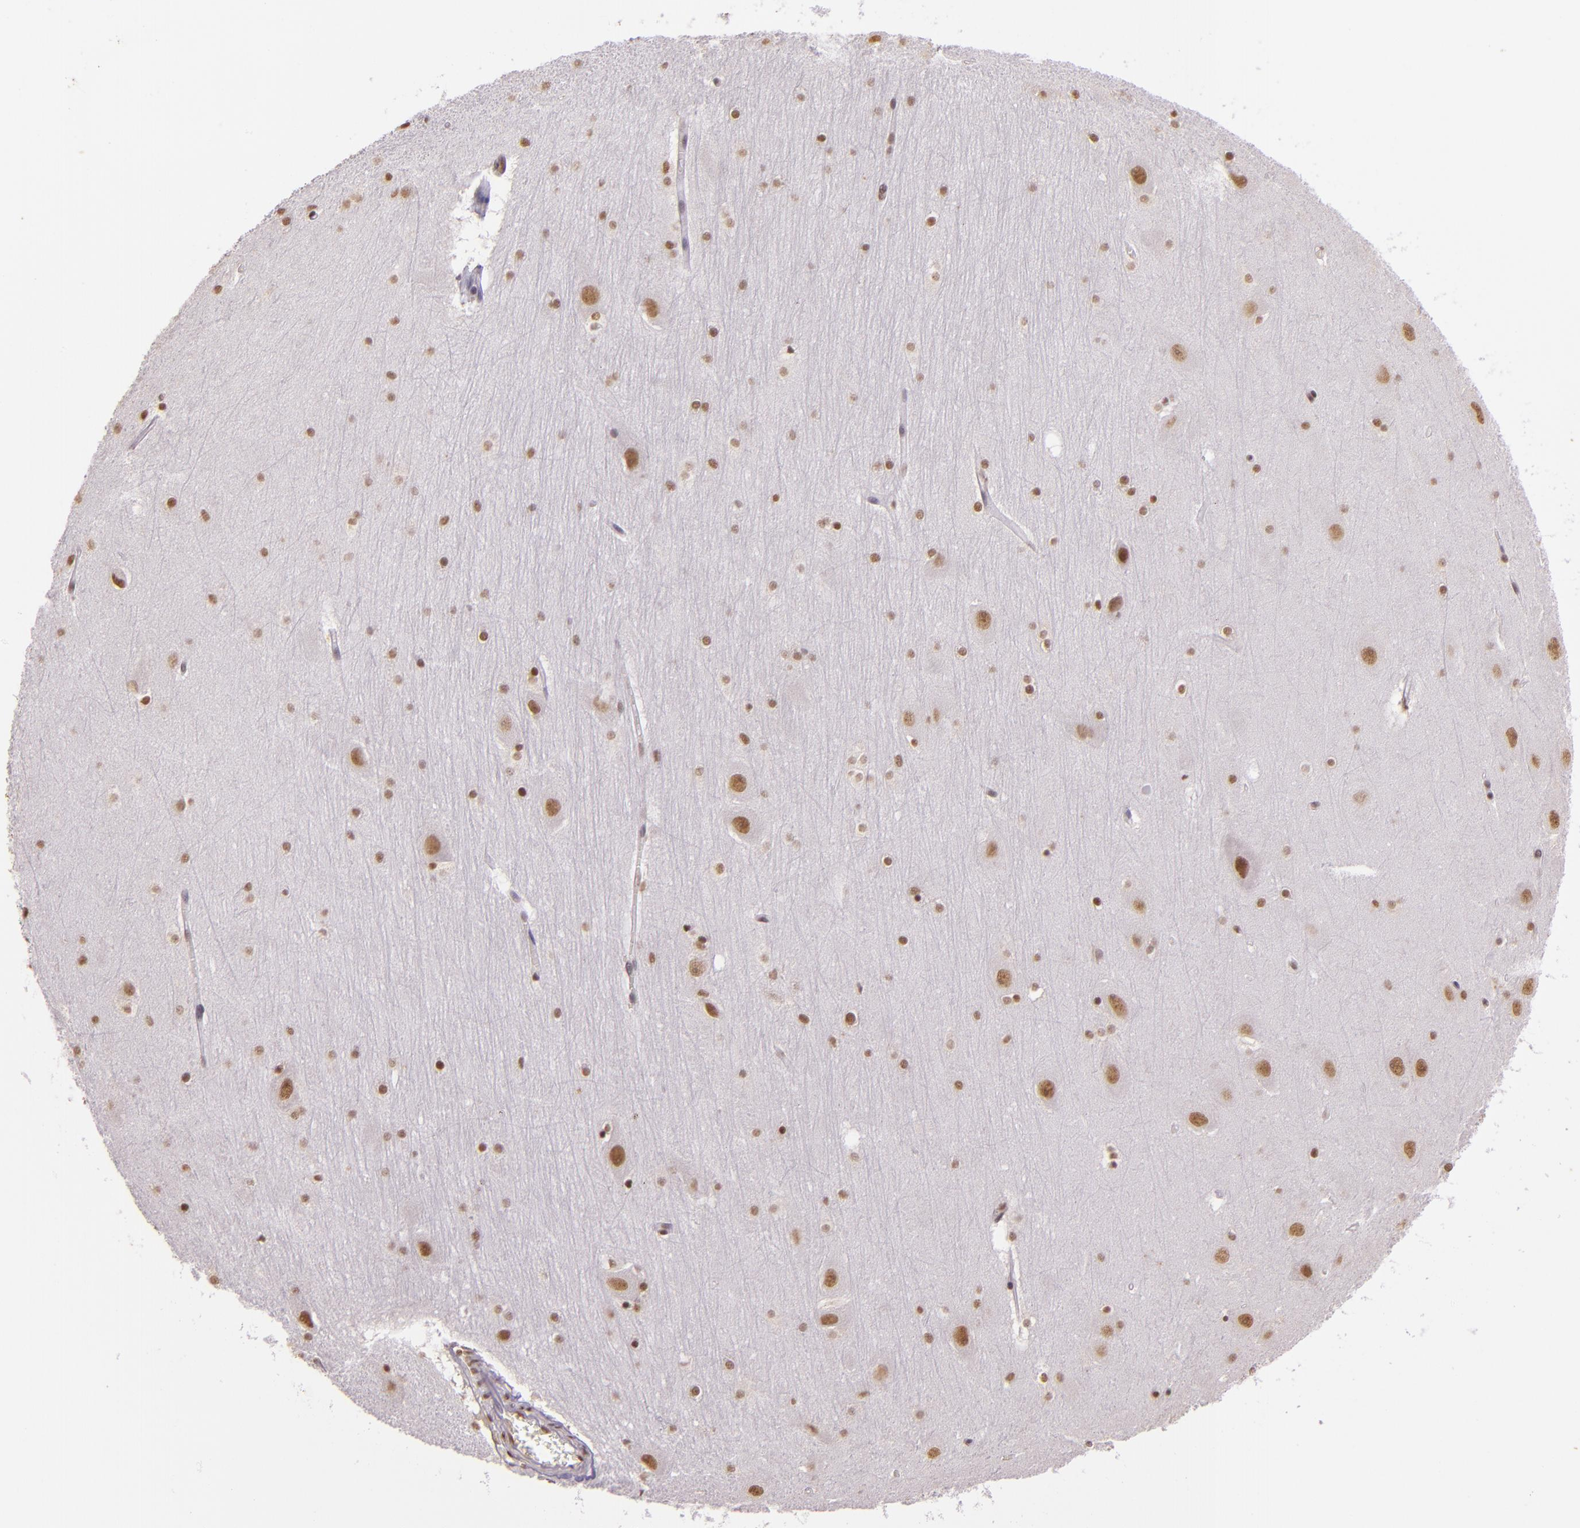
{"staining": {"intensity": "moderate", "quantity": ">75%", "location": "nuclear"}, "tissue": "hippocampus", "cell_type": "Glial cells", "image_type": "normal", "snomed": [{"axis": "morphology", "description": "Normal tissue, NOS"}, {"axis": "topography", "description": "Hippocampus"}], "caption": "Hippocampus stained for a protein exhibits moderate nuclear positivity in glial cells. The protein is stained brown, and the nuclei are stained in blue (DAB (3,3'-diaminobenzidine) IHC with brightfield microscopy, high magnification).", "gene": "USF1", "patient": {"sex": "male", "age": 45}}